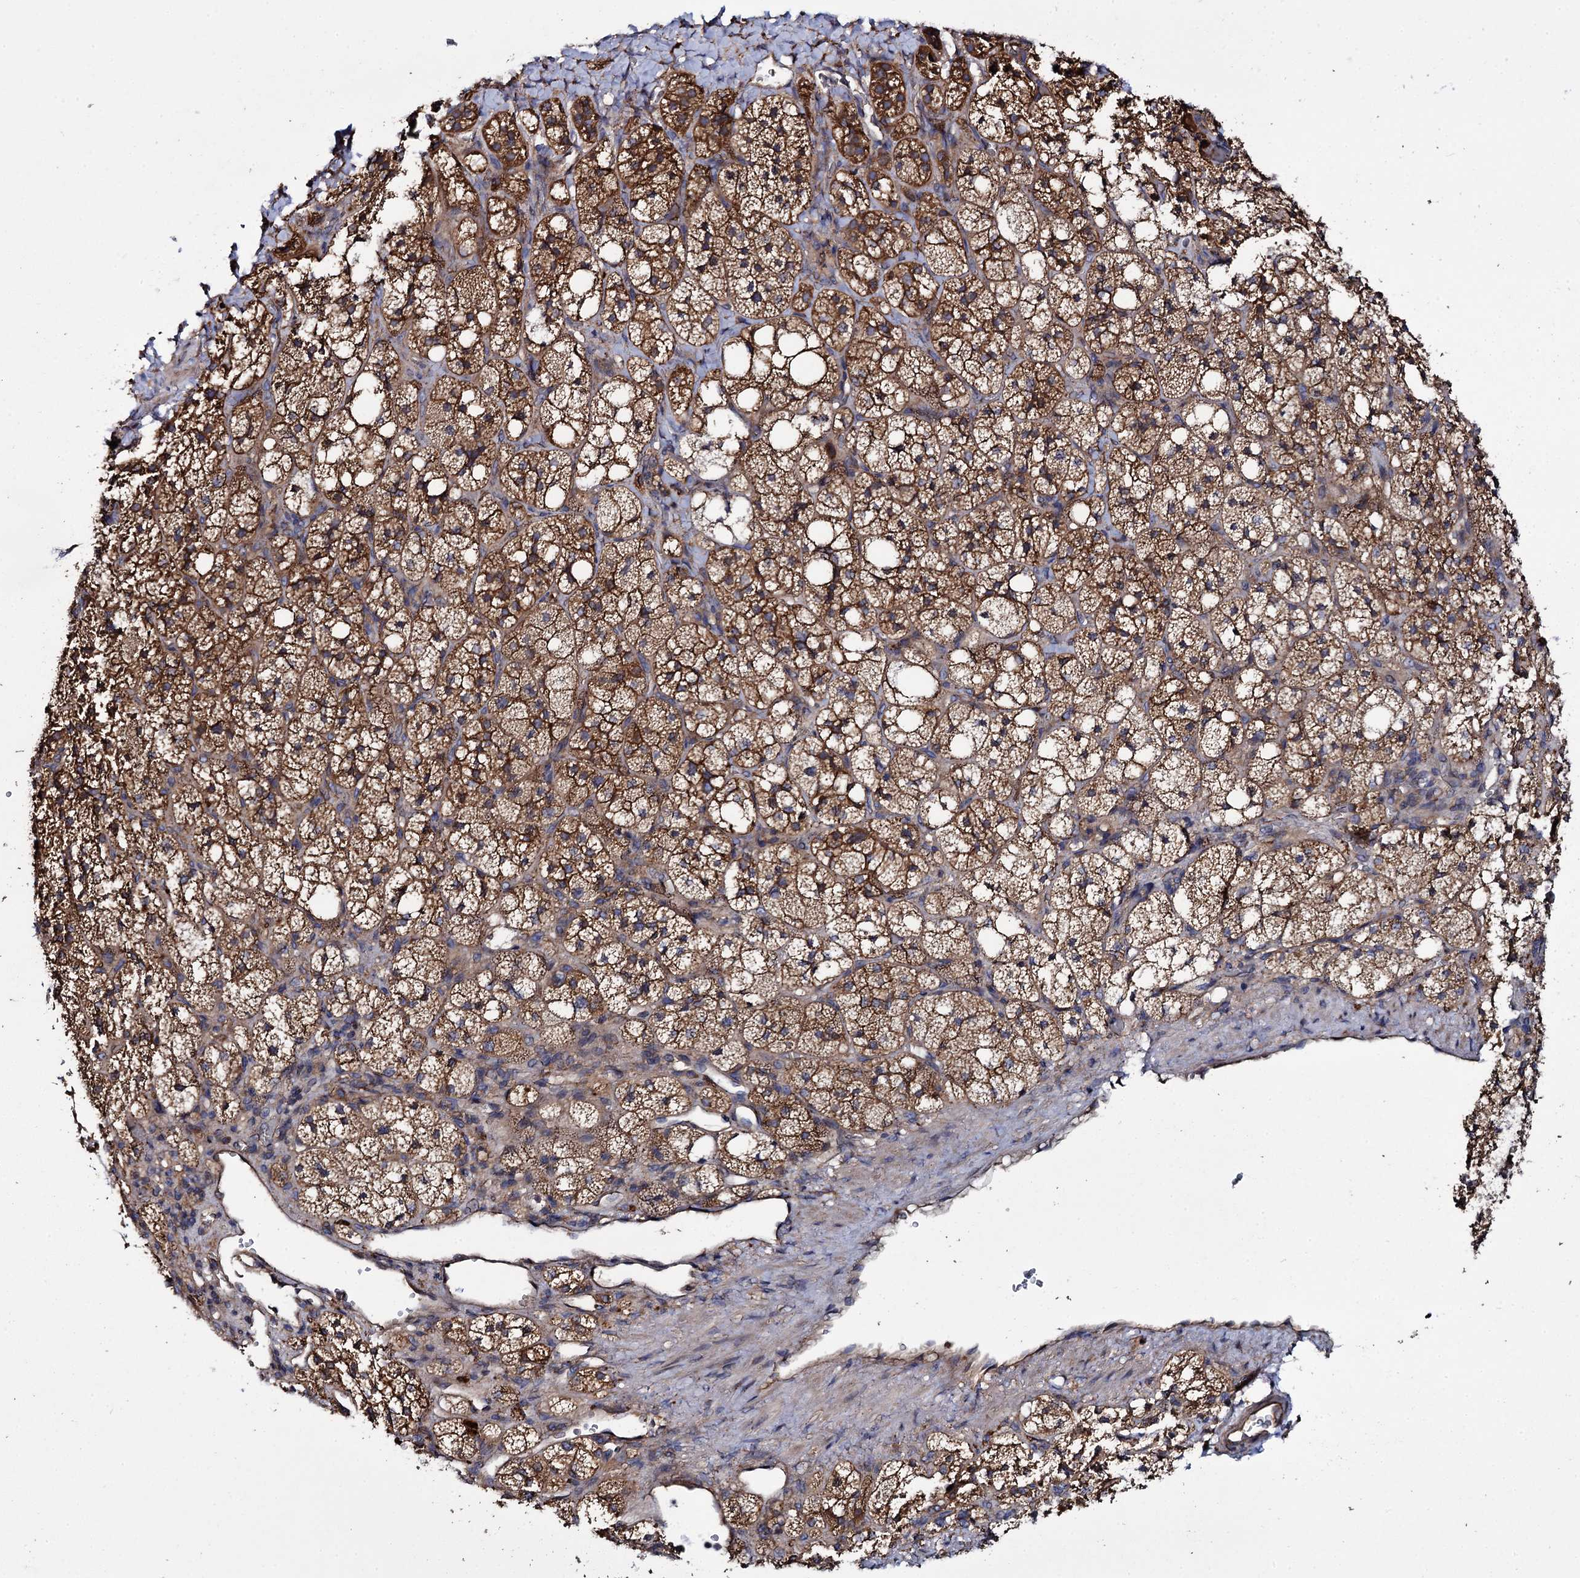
{"staining": {"intensity": "strong", "quantity": ">75%", "location": "cytoplasmic/membranous"}, "tissue": "adrenal gland", "cell_type": "Glandular cells", "image_type": "normal", "snomed": [{"axis": "morphology", "description": "Normal tissue, NOS"}, {"axis": "topography", "description": "Adrenal gland"}], "caption": "Protein expression analysis of unremarkable adrenal gland exhibits strong cytoplasmic/membranous positivity in approximately >75% of glandular cells.", "gene": "TTC23", "patient": {"sex": "male", "age": 61}}